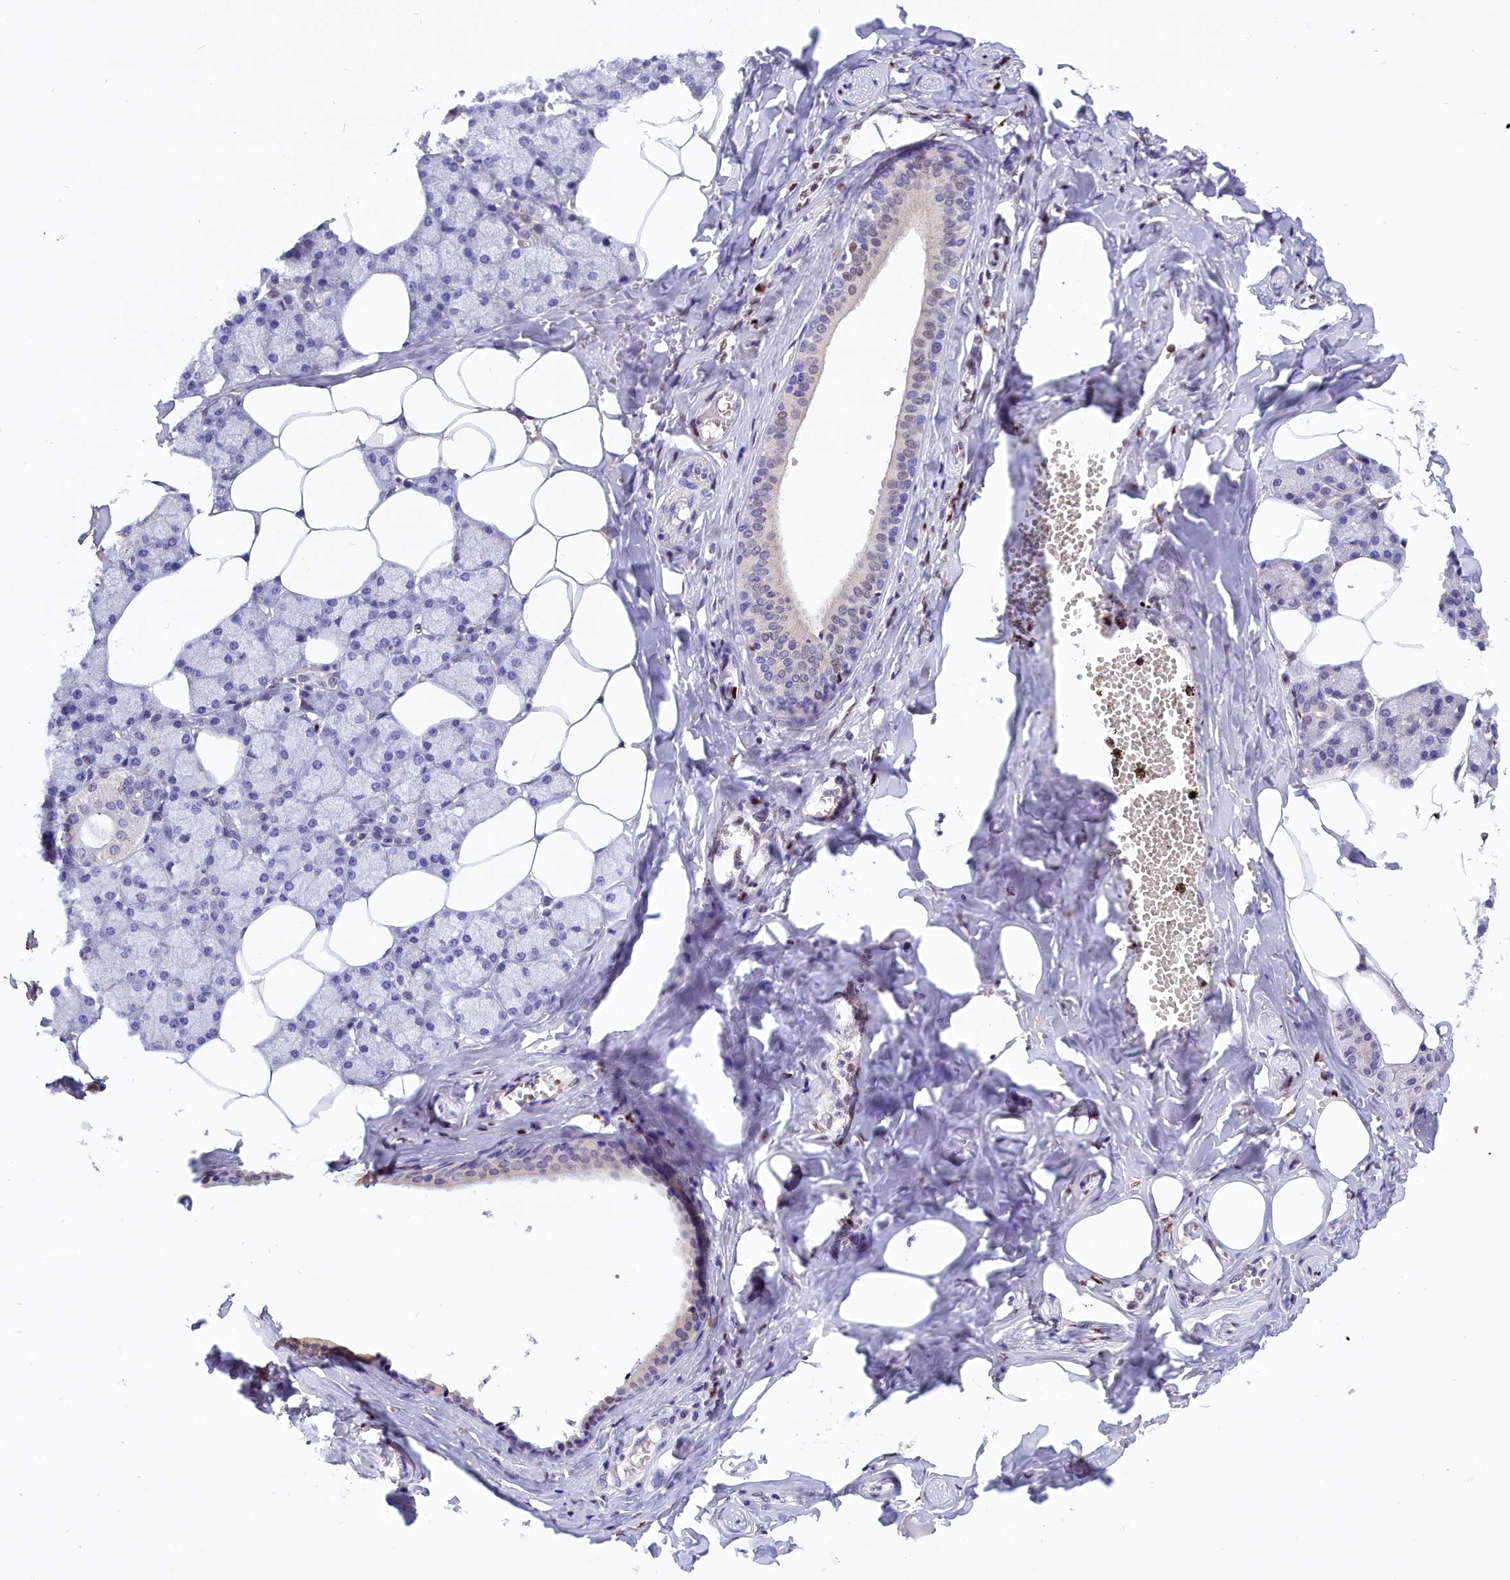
{"staining": {"intensity": "strong", "quantity": "<25%", "location": "cytoplasmic/membranous,nuclear"}, "tissue": "salivary gland", "cell_type": "Glandular cells", "image_type": "normal", "snomed": [{"axis": "morphology", "description": "Normal tissue, NOS"}, {"axis": "topography", "description": "Salivary gland"}], "caption": "Glandular cells display medium levels of strong cytoplasmic/membranous,nuclear staining in about <25% of cells in normal salivary gland.", "gene": "BTBD9", "patient": {"sex": "male", "age": 62}}